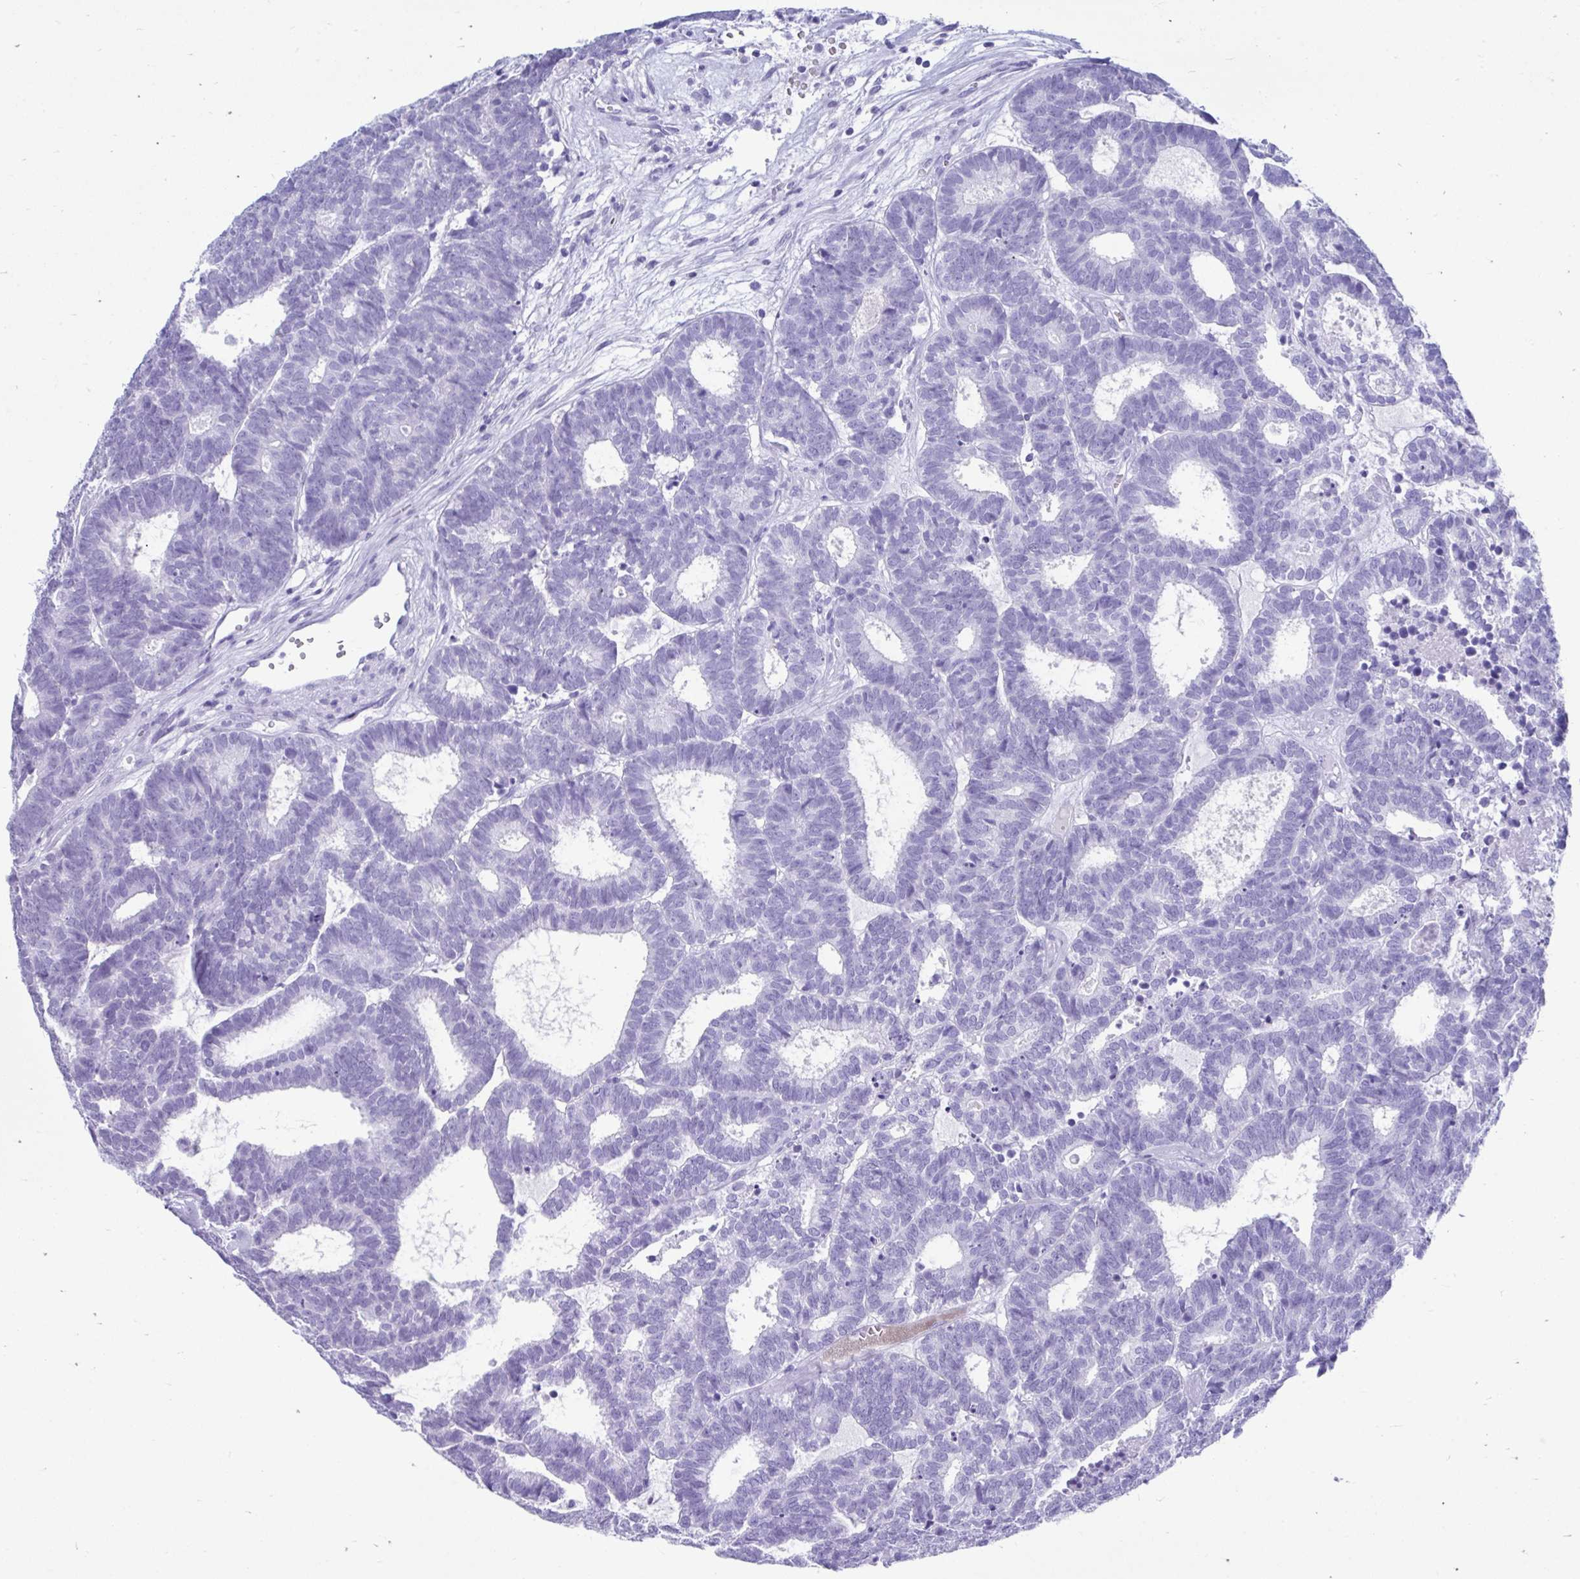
{"staining": {"intensity": "negative", "quantity": "none", "location": "none"}, "tissue": "head and neck cancer", "cell_type": "Tumor cells", "image_type": "cancer", "snomed": [{"axis": "morphology", "description": "Adenocarcinoma, NOS"}, {"axis": "topography", "description": "Head-Neck"}], "caption": "Adenocarcinoma (head and neck) was stained to show a protein in brown. There is no significant expression in tumor cells.", "gene": "SMIM9", "patient": {"sex": "female", "age": 81}}